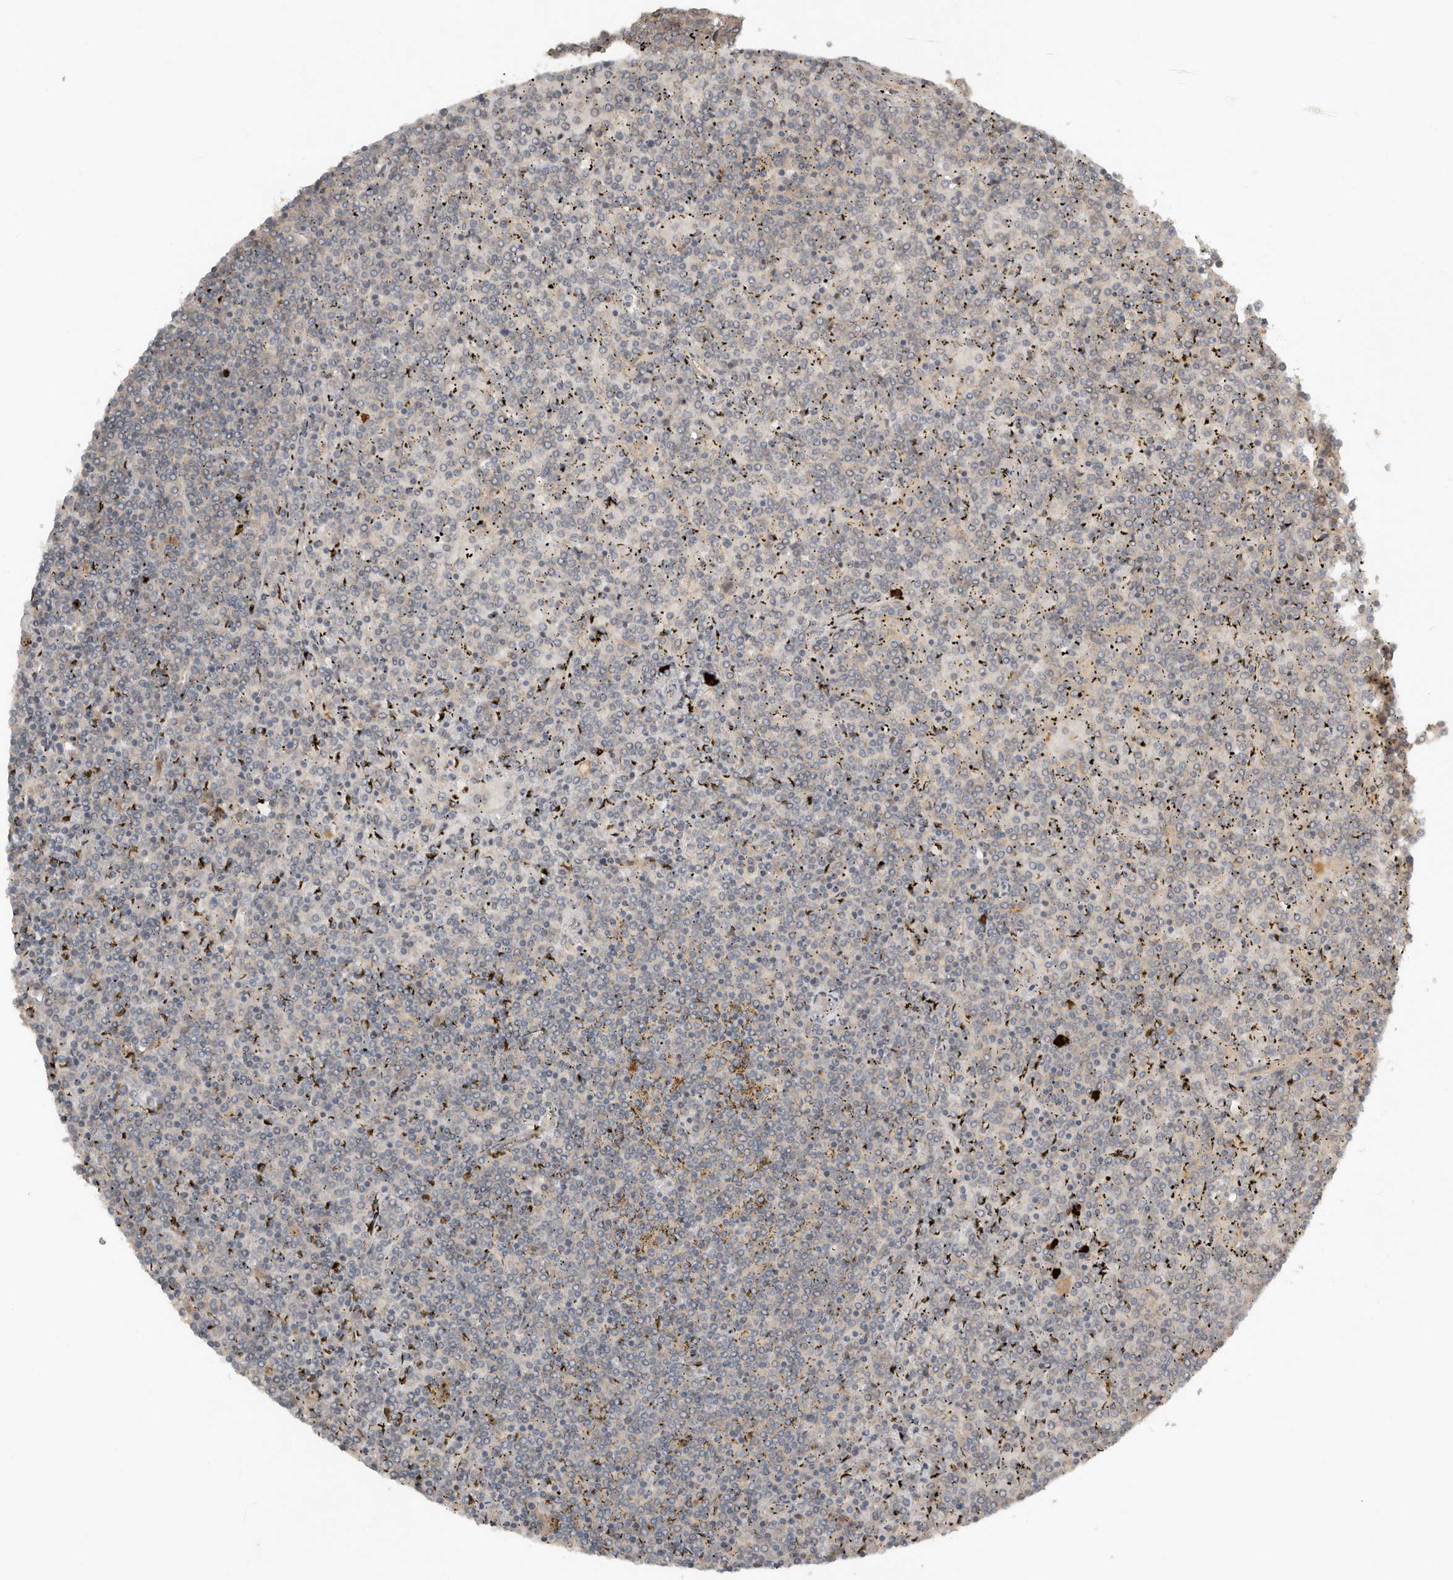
{"staining": {"intensity": "negative", "quantity": "none", "location": "none"}, "tissue": "lymphoma", "cell_type": "Tumor cells", "image_type": "cancer", "snomed": [{"axis": "morphology", "description": "Malignant lymphoma, non-Hodgkin's type, Low grade"}, {"axis": "topography", "description": "Spleen"}], "caption": "Immunohistochemistry photomicrograph of neoplastic tissue: malignant lymphoma, non-Hodgkin's type (low-grade) stained with DAB shows no significant protein staining in tumor cells. Nuclei are stained in blue.", "gene": "TEAD3", "patient": {"sex": "female", "age": 19}}